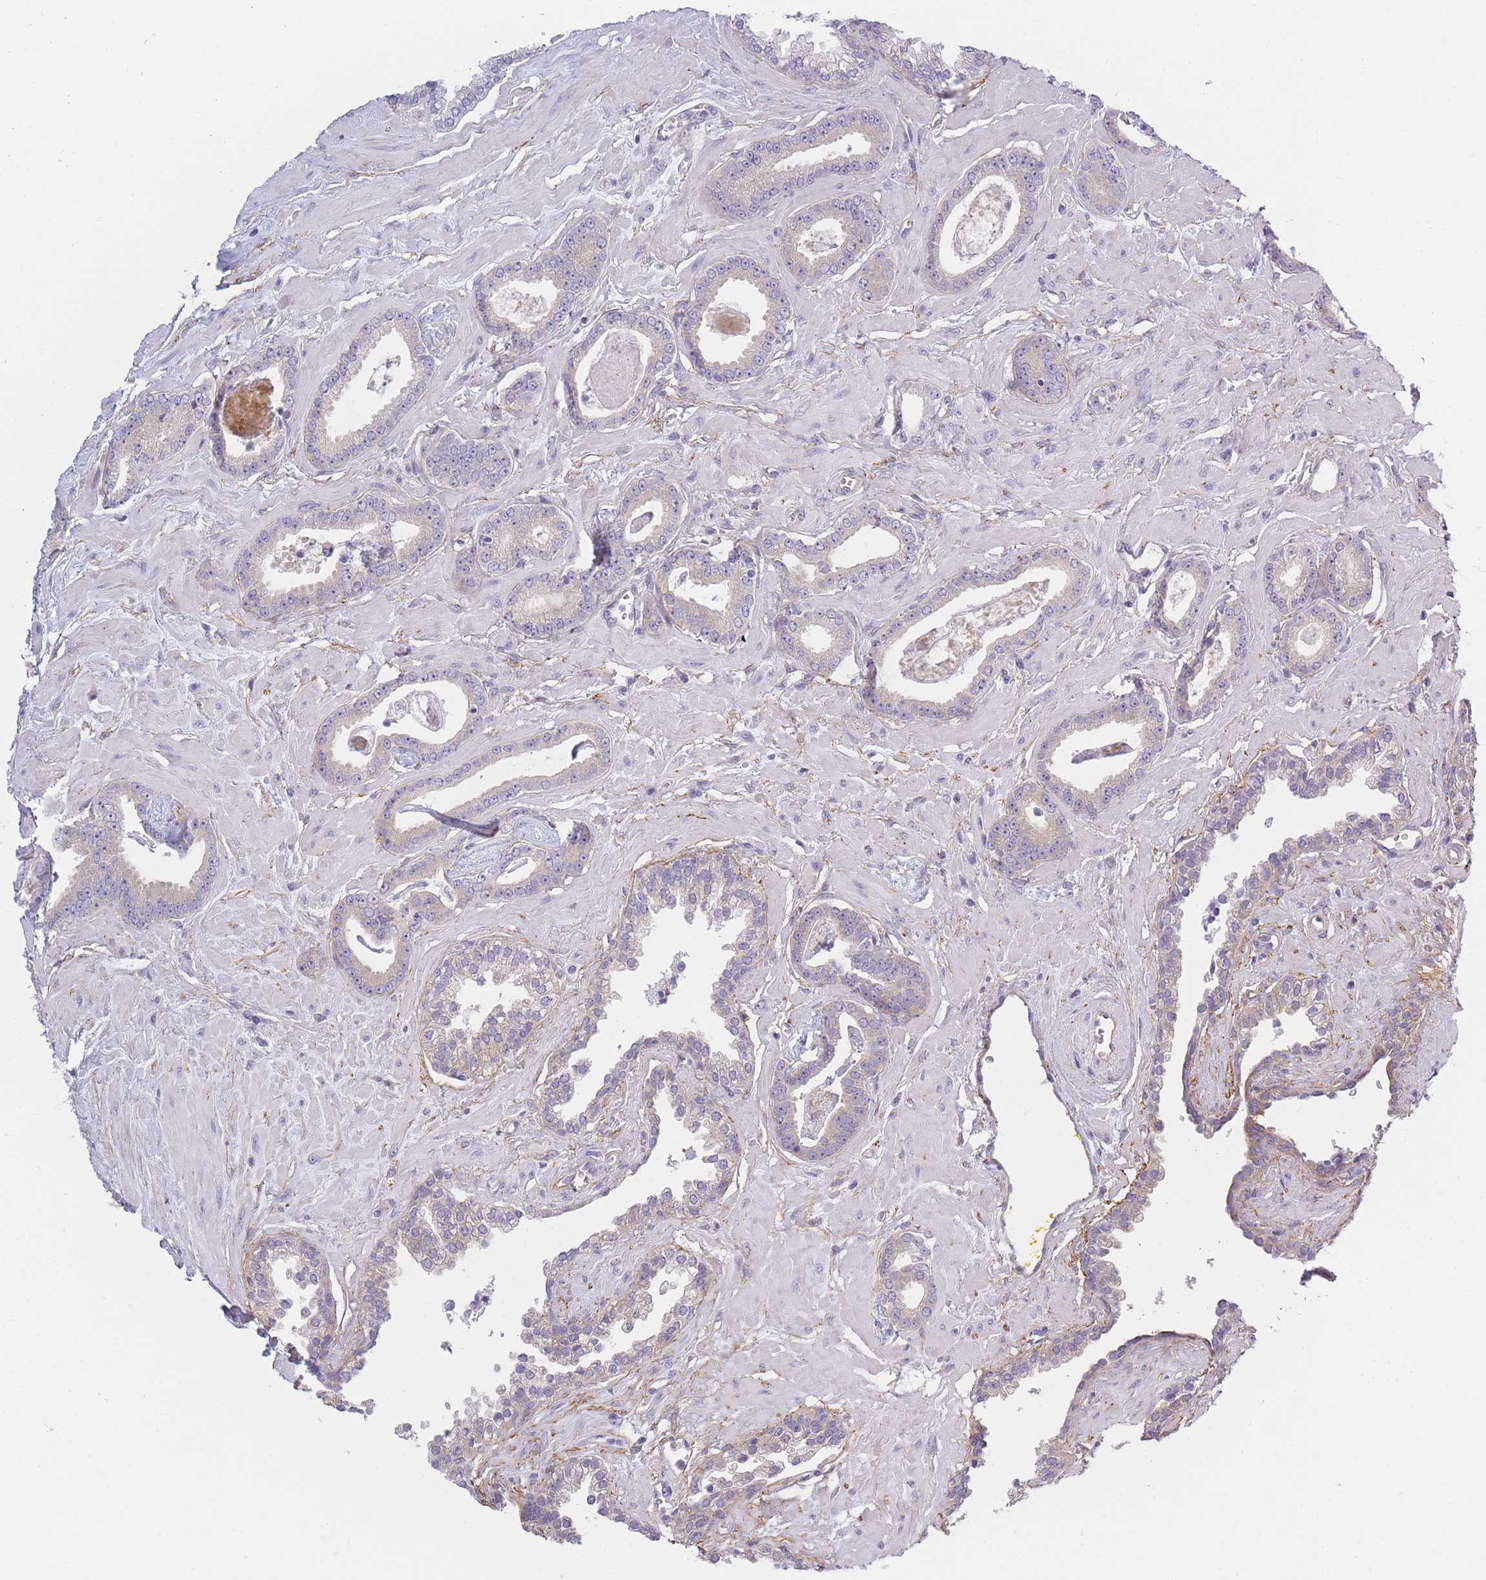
{"staining": {"intensity": "negative", "quantity": "none", "location": "none"}, "tissue": "prostate cancer", "cell_type": "Tumor cells", "image_type": "cancer", "snomed": [{"axis": "morphology", "description": "Adenocarcinoma, Low grade"}, {"axis": "topography", "description": "Prostate"}], "caption": "Immunohistochemistry of human prostate low-grade adenocarcinoma exhibits no staining in tumor cells. (DAB (3,3'-diaminobenzidine) IHC, high magnification).", "gene": "AP3M2", "patient": {"sex": "male", "age": 60}}